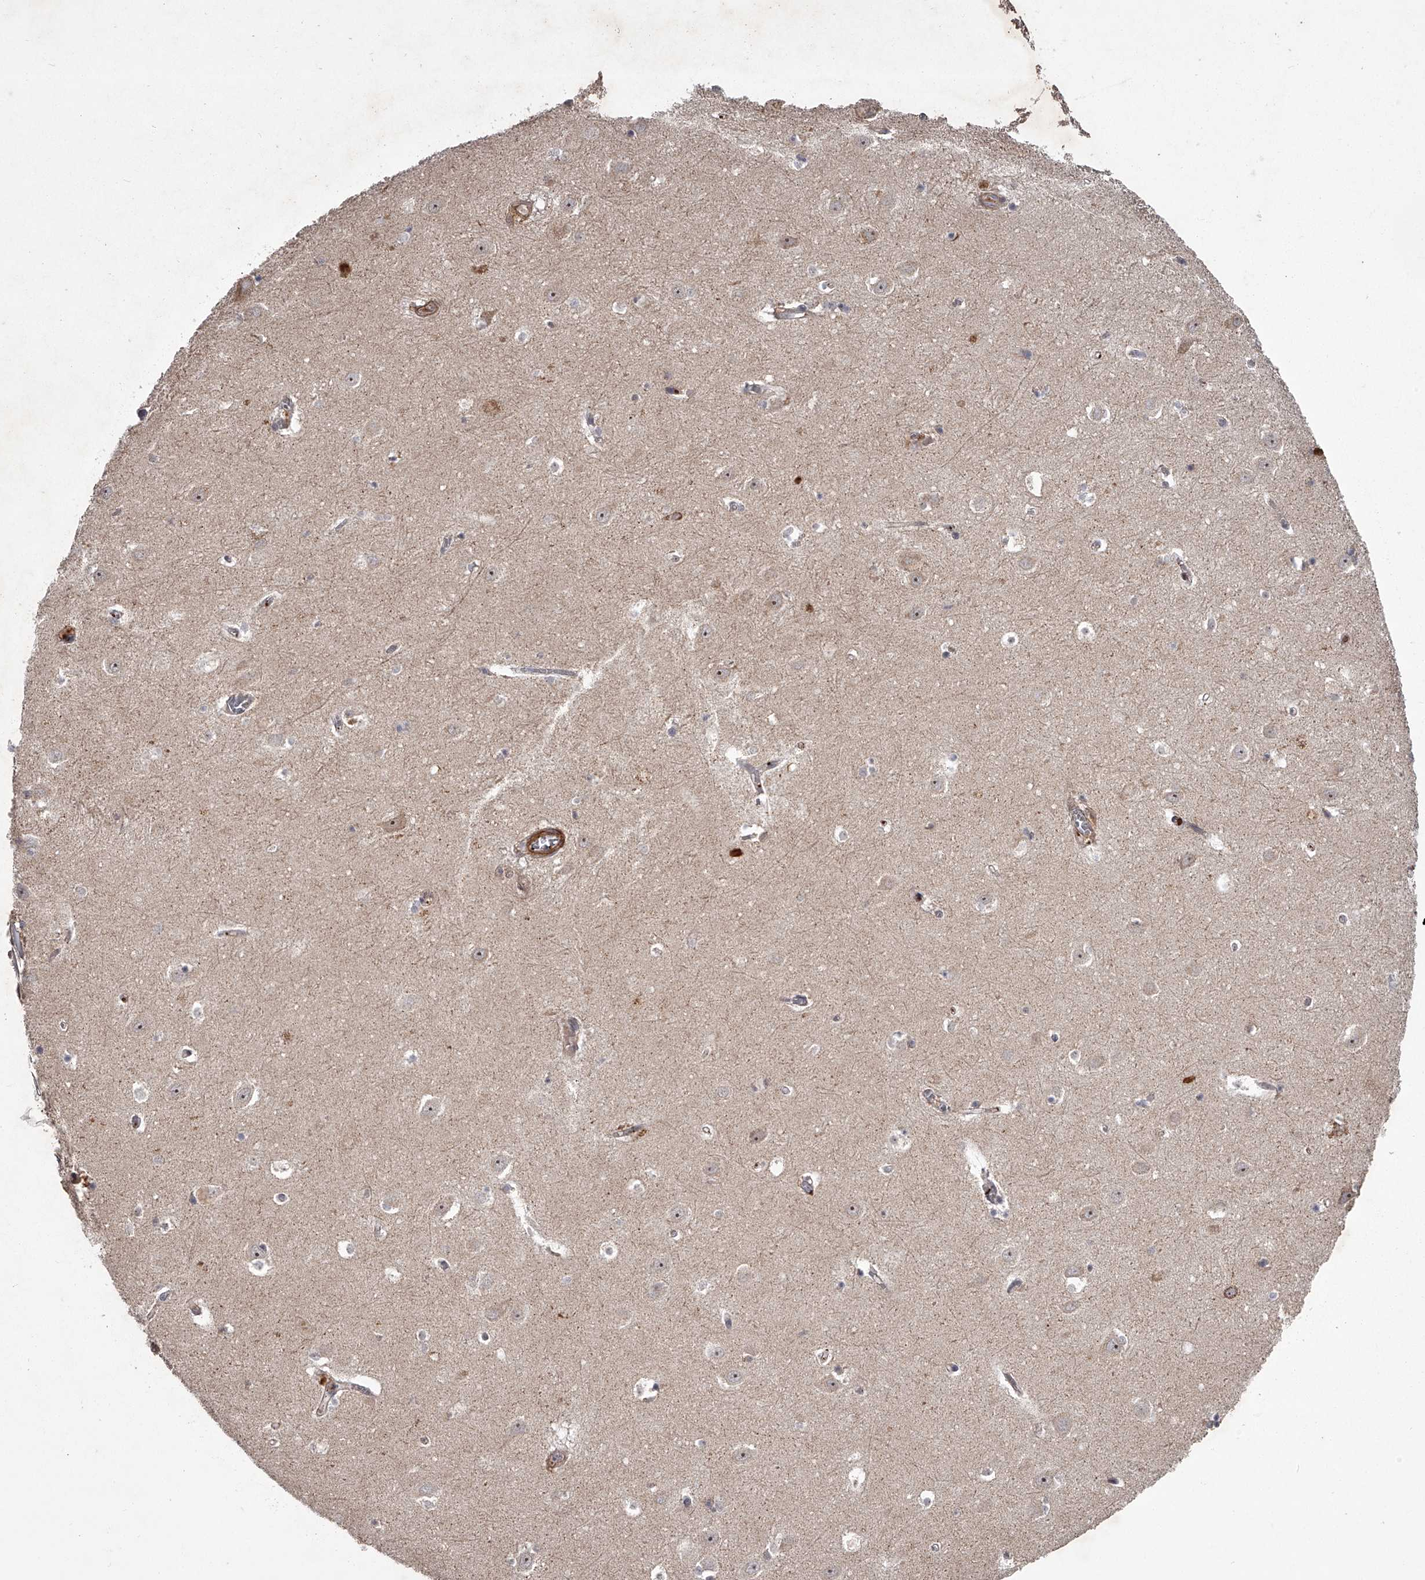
{"staining": {"intensity": "negative", "quantity": "none", "location": "none"}, "tissue": "hippocampus", "cell_type": "Glial cells", "image_type": "normal", "snomed": [{"axis": "morphology", "description": "Normal tissue, NOS"}, {"axis": "topography", "description": "Hippocampus"}], "caption": "DAB immunohistochemical staining of benign human hippocampus shows no significant positivity in glial cells.", "gene": "RRP36", "patient": {"sex": "female", "age": 64}}